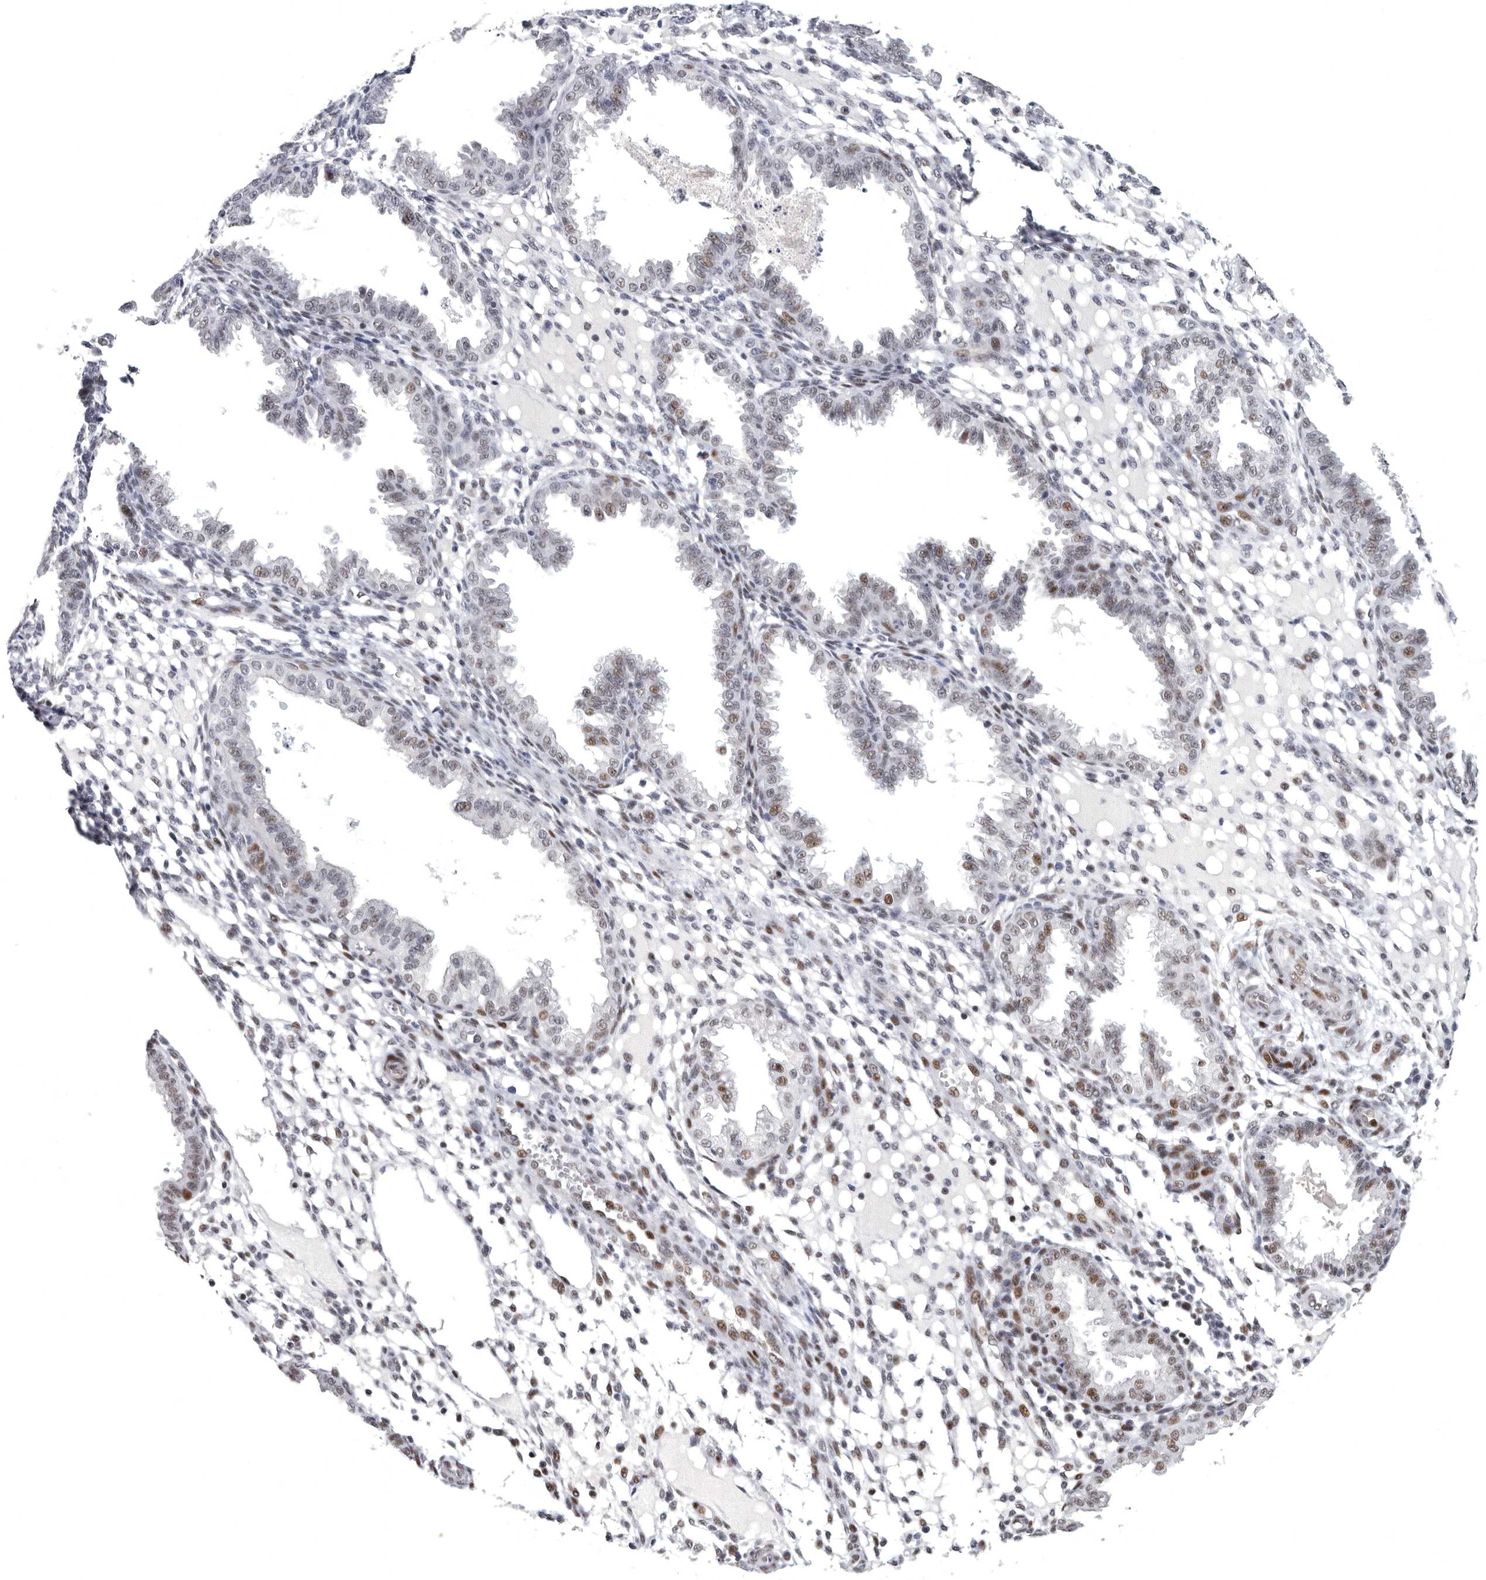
{"staining": {"intensity": "moderate", "quantity": "<25%", "location": "nuclear"}, "tissue": "endometrium", "cell_type": "Cells in endometrial stroma", "image_type": "normal", "snomed": [{"axis": "morphology", "description": "Normal tissue, NOS"}, {"axis": "topography", "description": "Endometrium"}], "caption": "Immunohistochemistry (DAB (3,3'-diaminobenzidine)) staining of normal endometrium reveals moderate nuclear protein staining in about <25% of cells in endometrial stroma. (DAB IHC, brown staining for protein, blue staining for nuclei).", "gene": "WRAP73", "patient": {"sex": "female", "age": 33}}